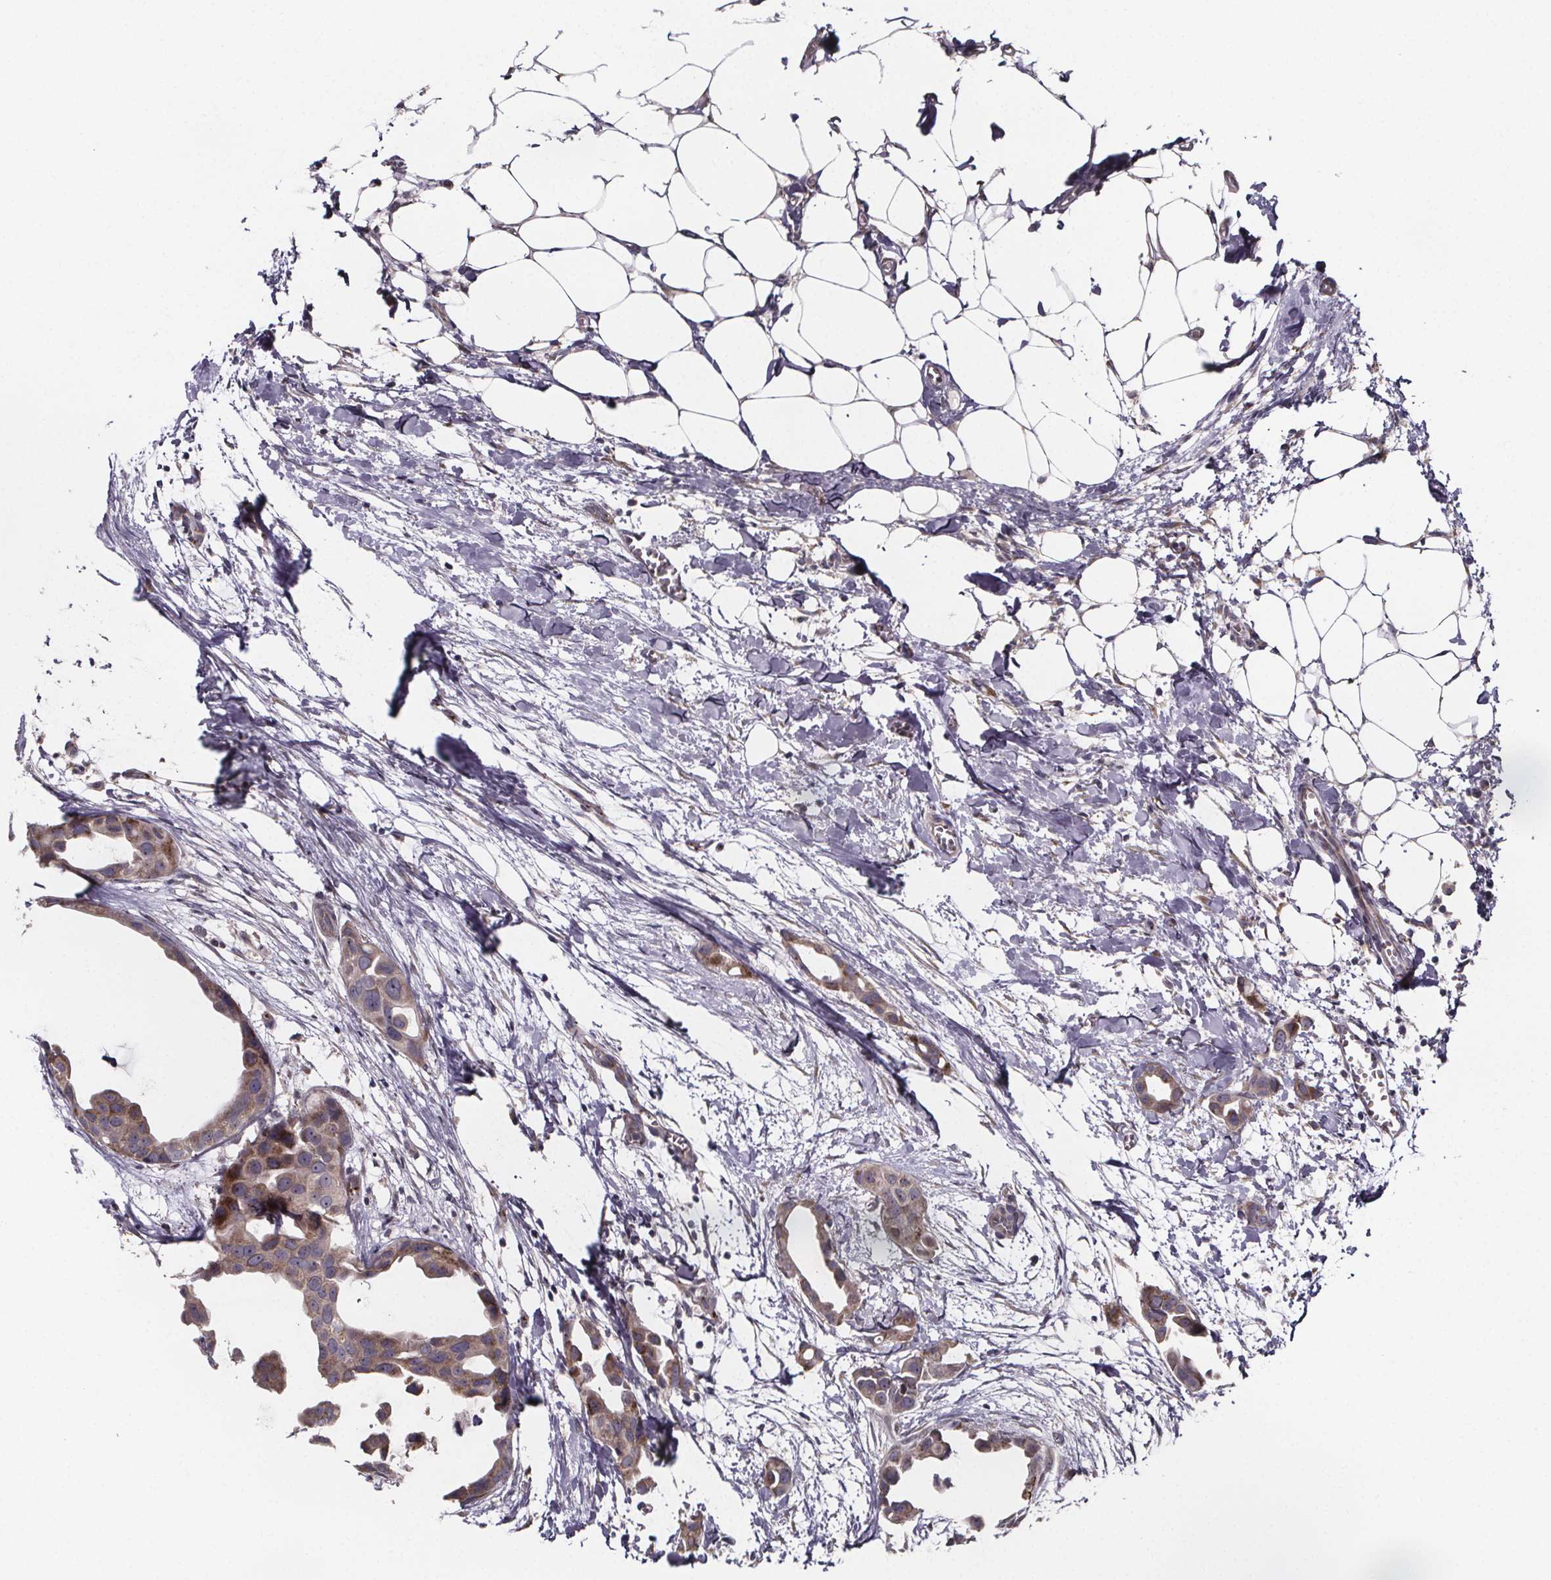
{"staining": {"intensity": "weak", "quantity": "25%-75%", "location": "cytoplasmic/membranous"}, "tissue": "breast cancer", "cell_type": "Tumor cells", "image_type": "cancer", "snomed": [{"axis": "morphology", "description": "Duct carcinoma"}, {"axis": "topography", "description": "Breast"}], "caption": "DAB (3,3'-diaminobenzidine) immunohistochemical staining of human breast intraductal carcinoma demonstrates weak cytoplasmic/membranous protein staining in about 25%-75% of tumor cells.", "gene": "NDST1", "patient": {"sex": "female", "age": 38}}